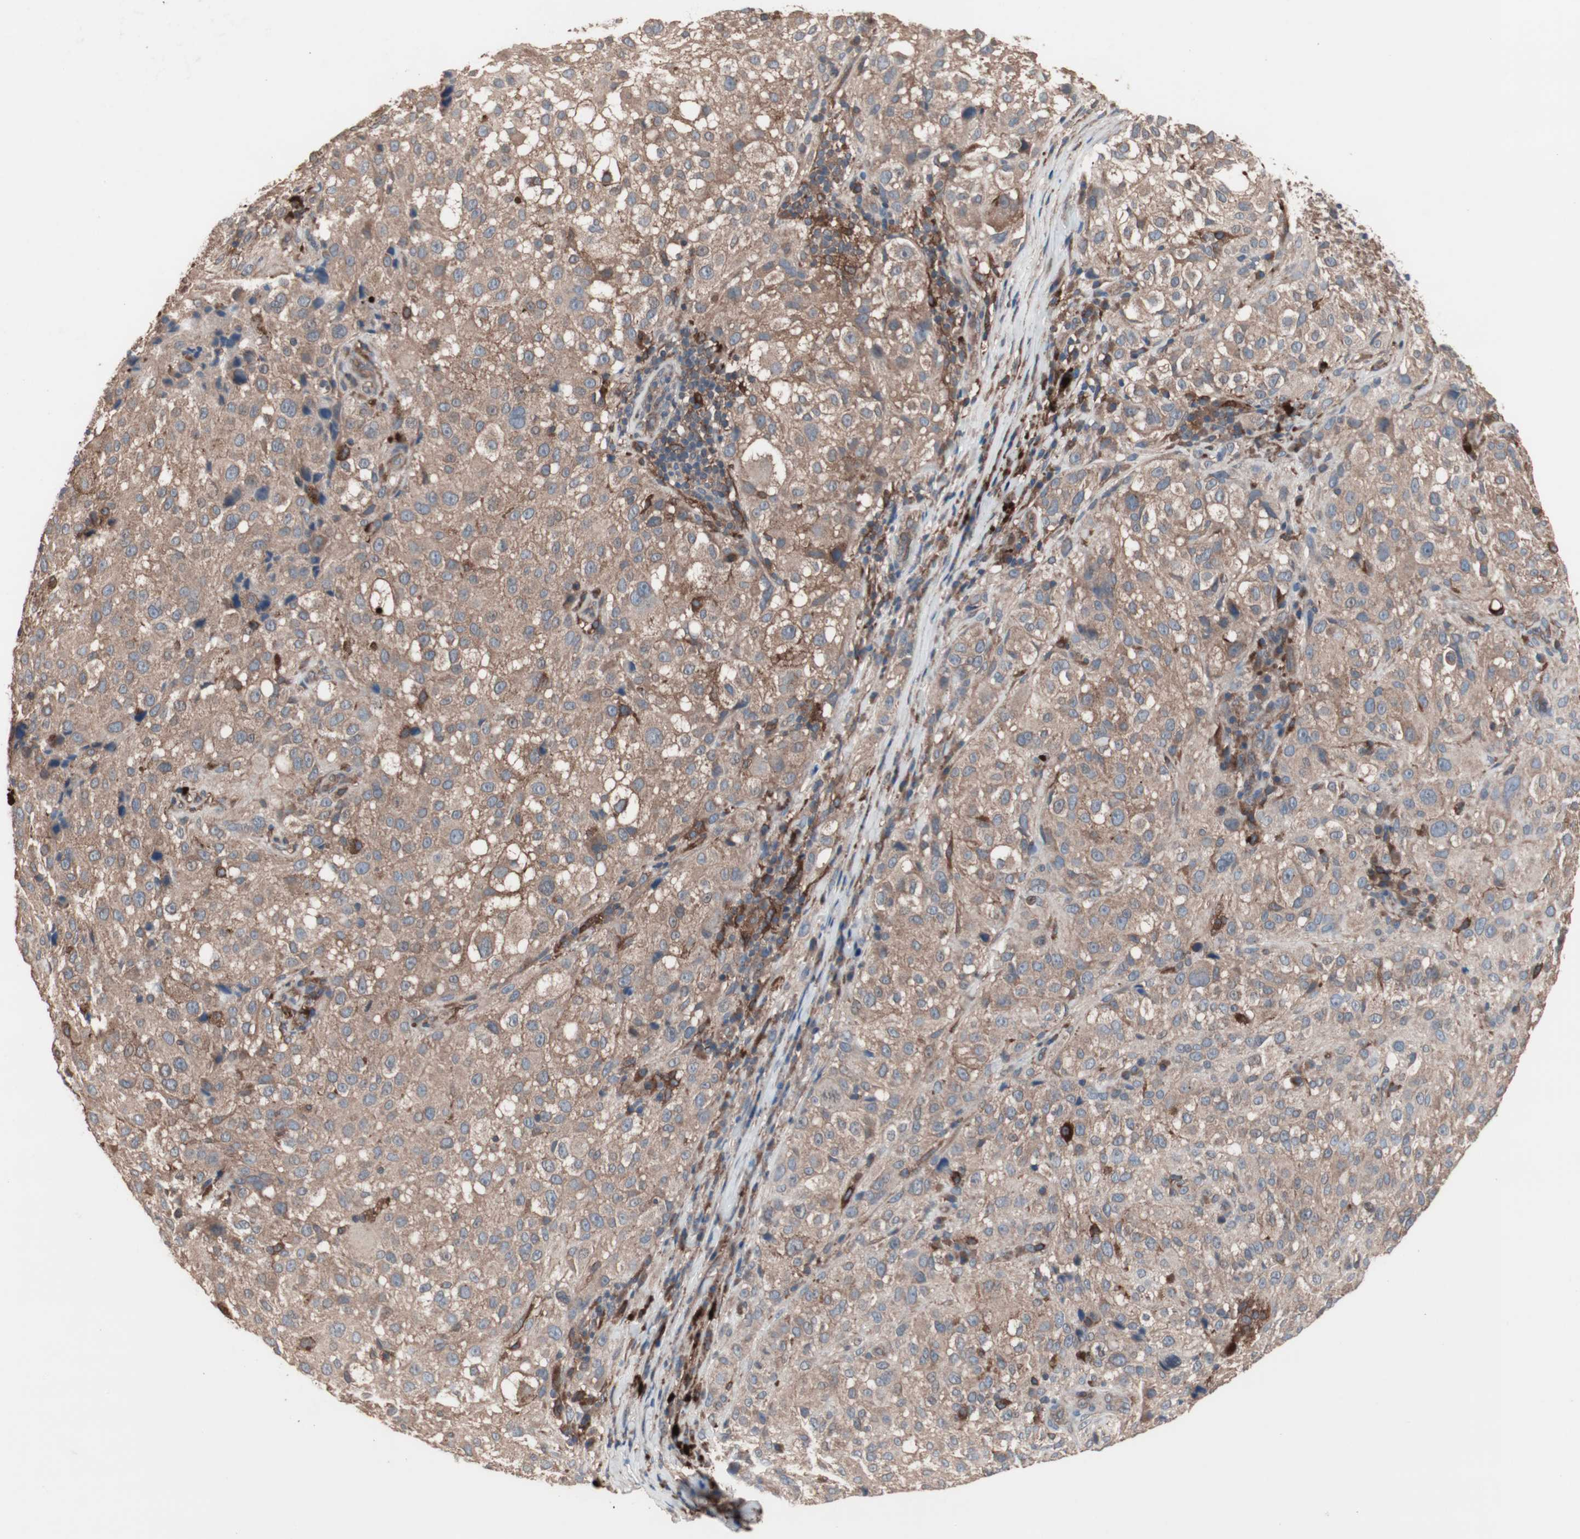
{"staining": {"intensity": "moderate", "quantity": ">75%", "location": "cytoplasmic/membranous"}, "tissue": "melanoma", "cell_type": "Tumor cells", "image_type": "cancer", "snomed": [{"axis": "morphology", "description": "Necrosis, NOS"}, {"axis": "morphology", "description": "Malignant melanoma, NOS"}, {"axis": "topography", "description": "Skin"}], "caption": "DAB (3,3'-diaminobenzidine) immunohistochemical staining of human melanoma exhibits moderate cytoplasmic/membranous protein positivity in approximately >75% of tumor cells.", "gene": "ATG7", "patient": {"sex": "female", "age": 87}}